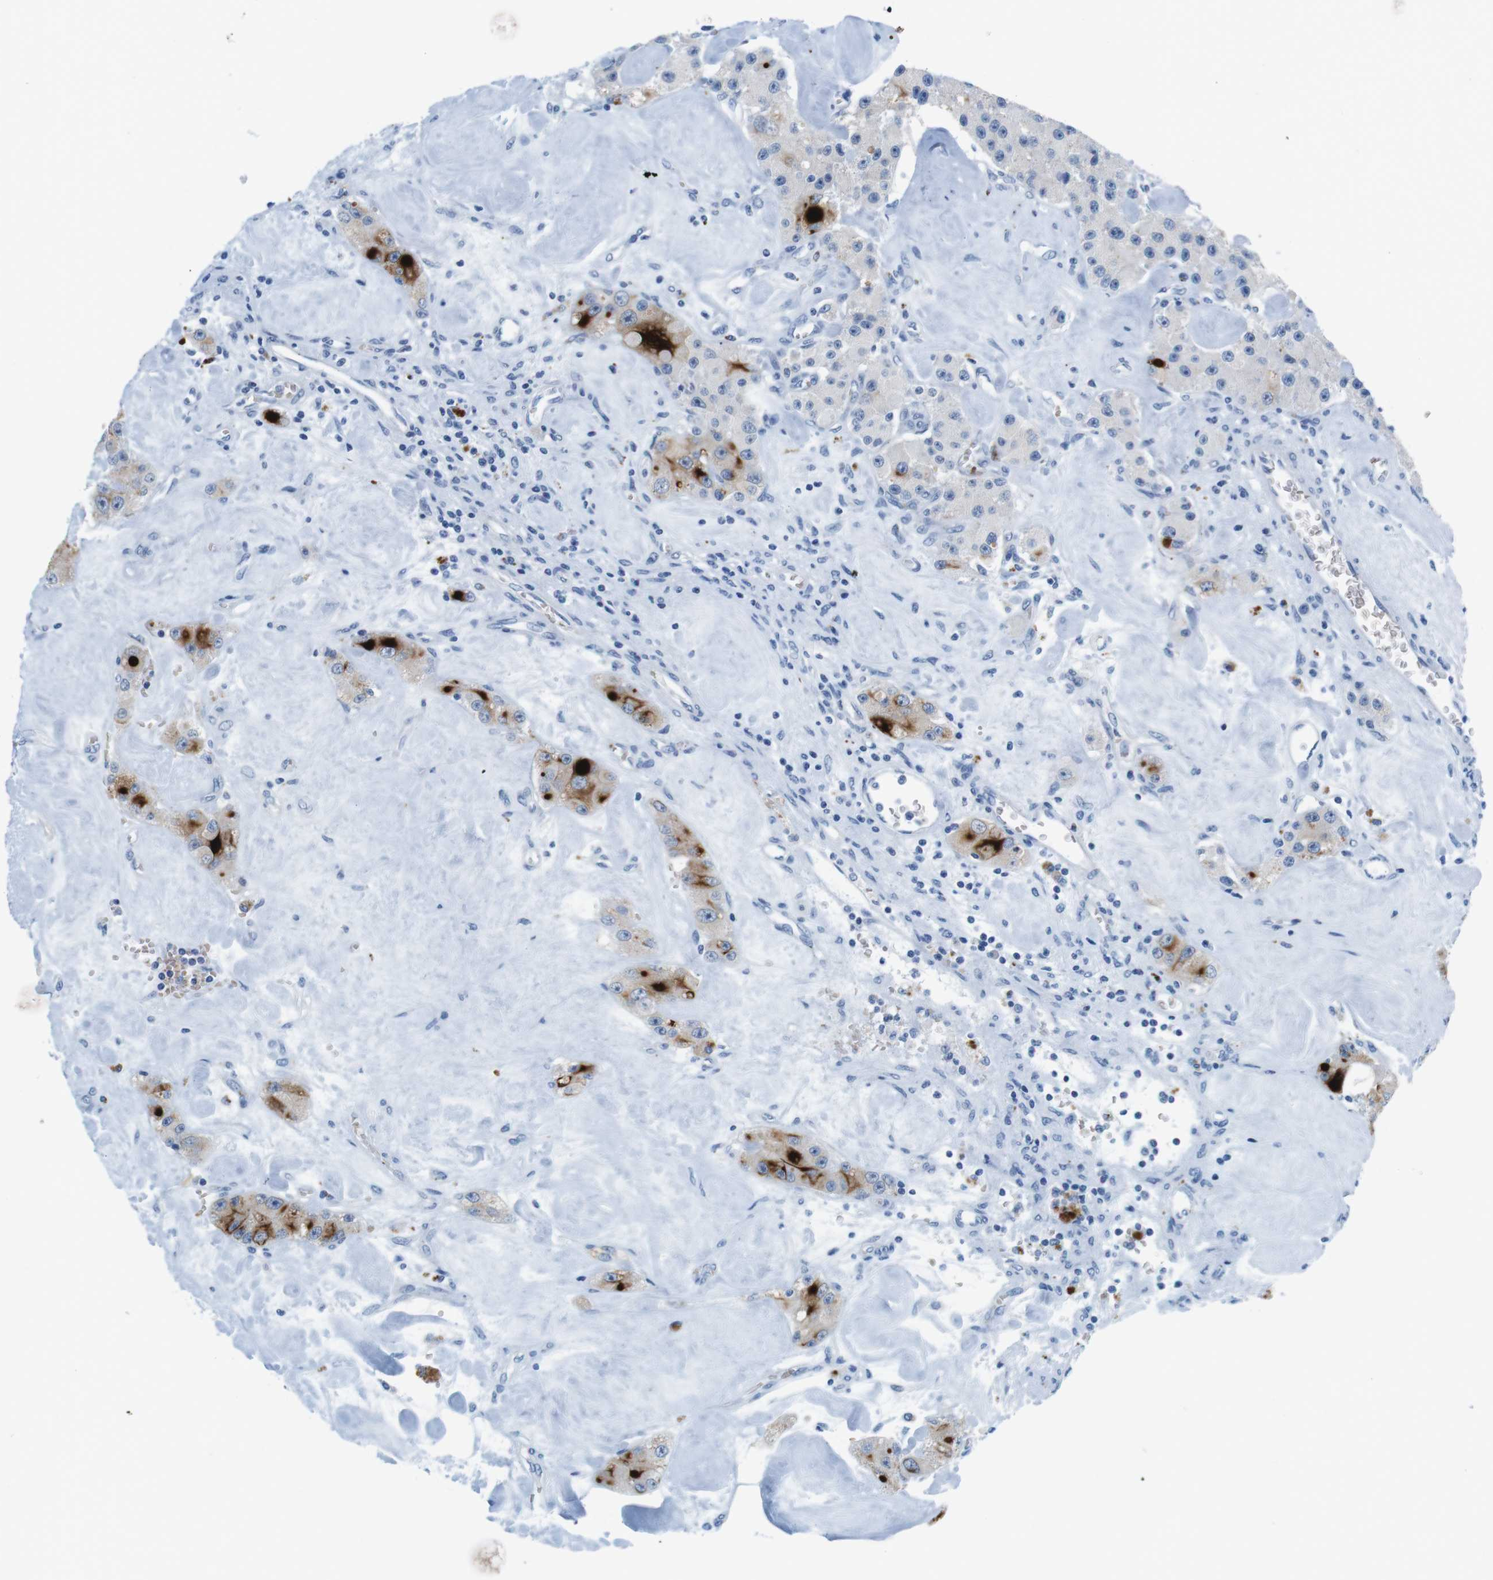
{"staining": {"intensity": "strong", "quantity": "<25%", "location": "cytoplasmic/membranous"}, "tissue": "carcinoid", "cell_type": "Tumor cells", "image_type": "cancer", "snomed": [{"axis": "morphology", "description": "Carcinoid, malignant, NOS"}, {"axis": "topography", "description": "Pancreas"}], "caption": "There is medium levels of strong cytoplasmic/membranous expression in tumor cells of carcinoid, as demonstrated by immunohistochemical staining (brown color).", "gene": "TFAP2C", "patient": {"sex": "male", "age": 41}}